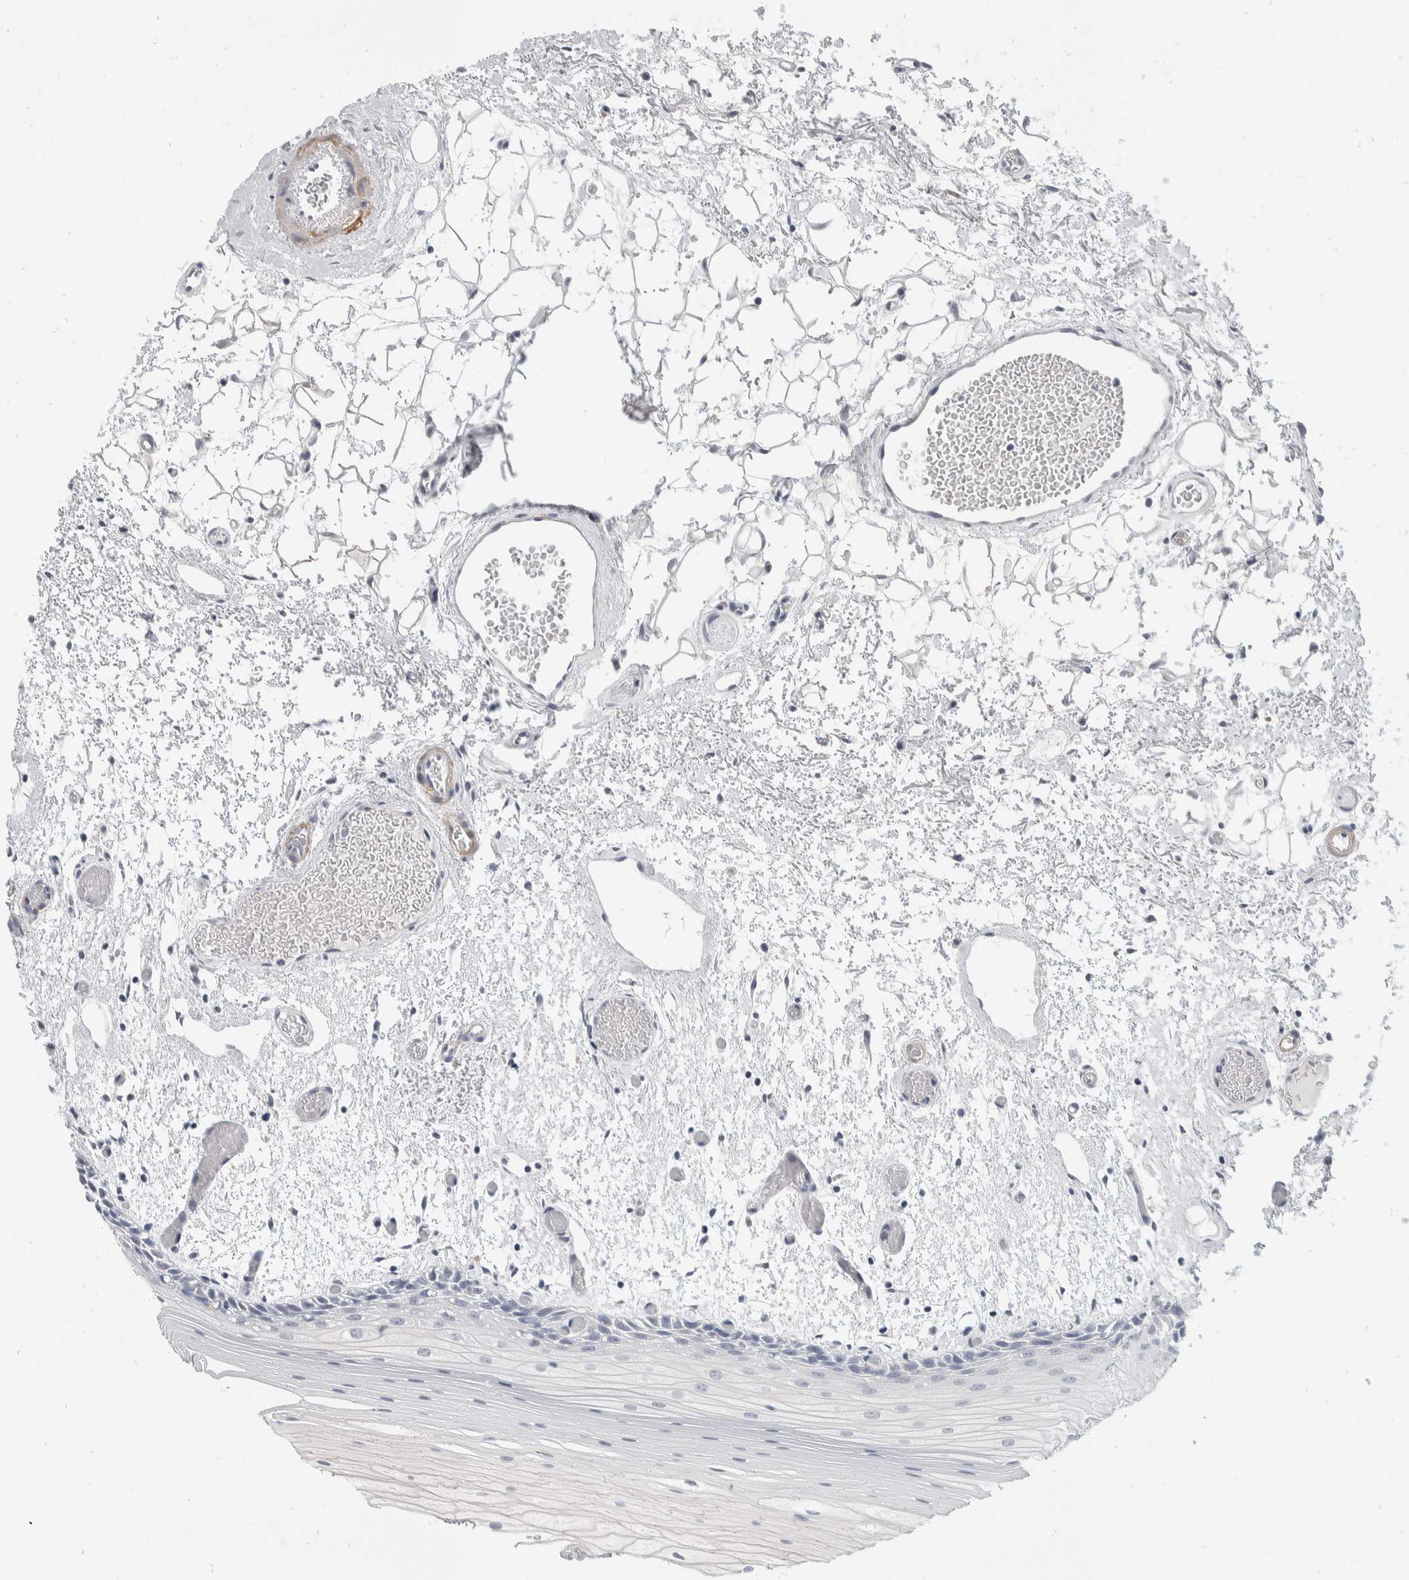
{"staining": {"intensity": "negative", "quantity": "none", "location": "none"}, "tissue": "oral mucosa", "cell_type": "Squamous epithelial cells", "image_type": "normal", "snomed": [{"axis": "morphology", "description": "Normal tissue, NOS"}, {"axis": "topography", "description": "Oral tissue"}], "caption": "Micrograph shows no significant protein positivity in squamous epithelial cells of benign oral mucosa.", "gene": "CATSPERD", "patient": {"sex": "male", "age": 52}}